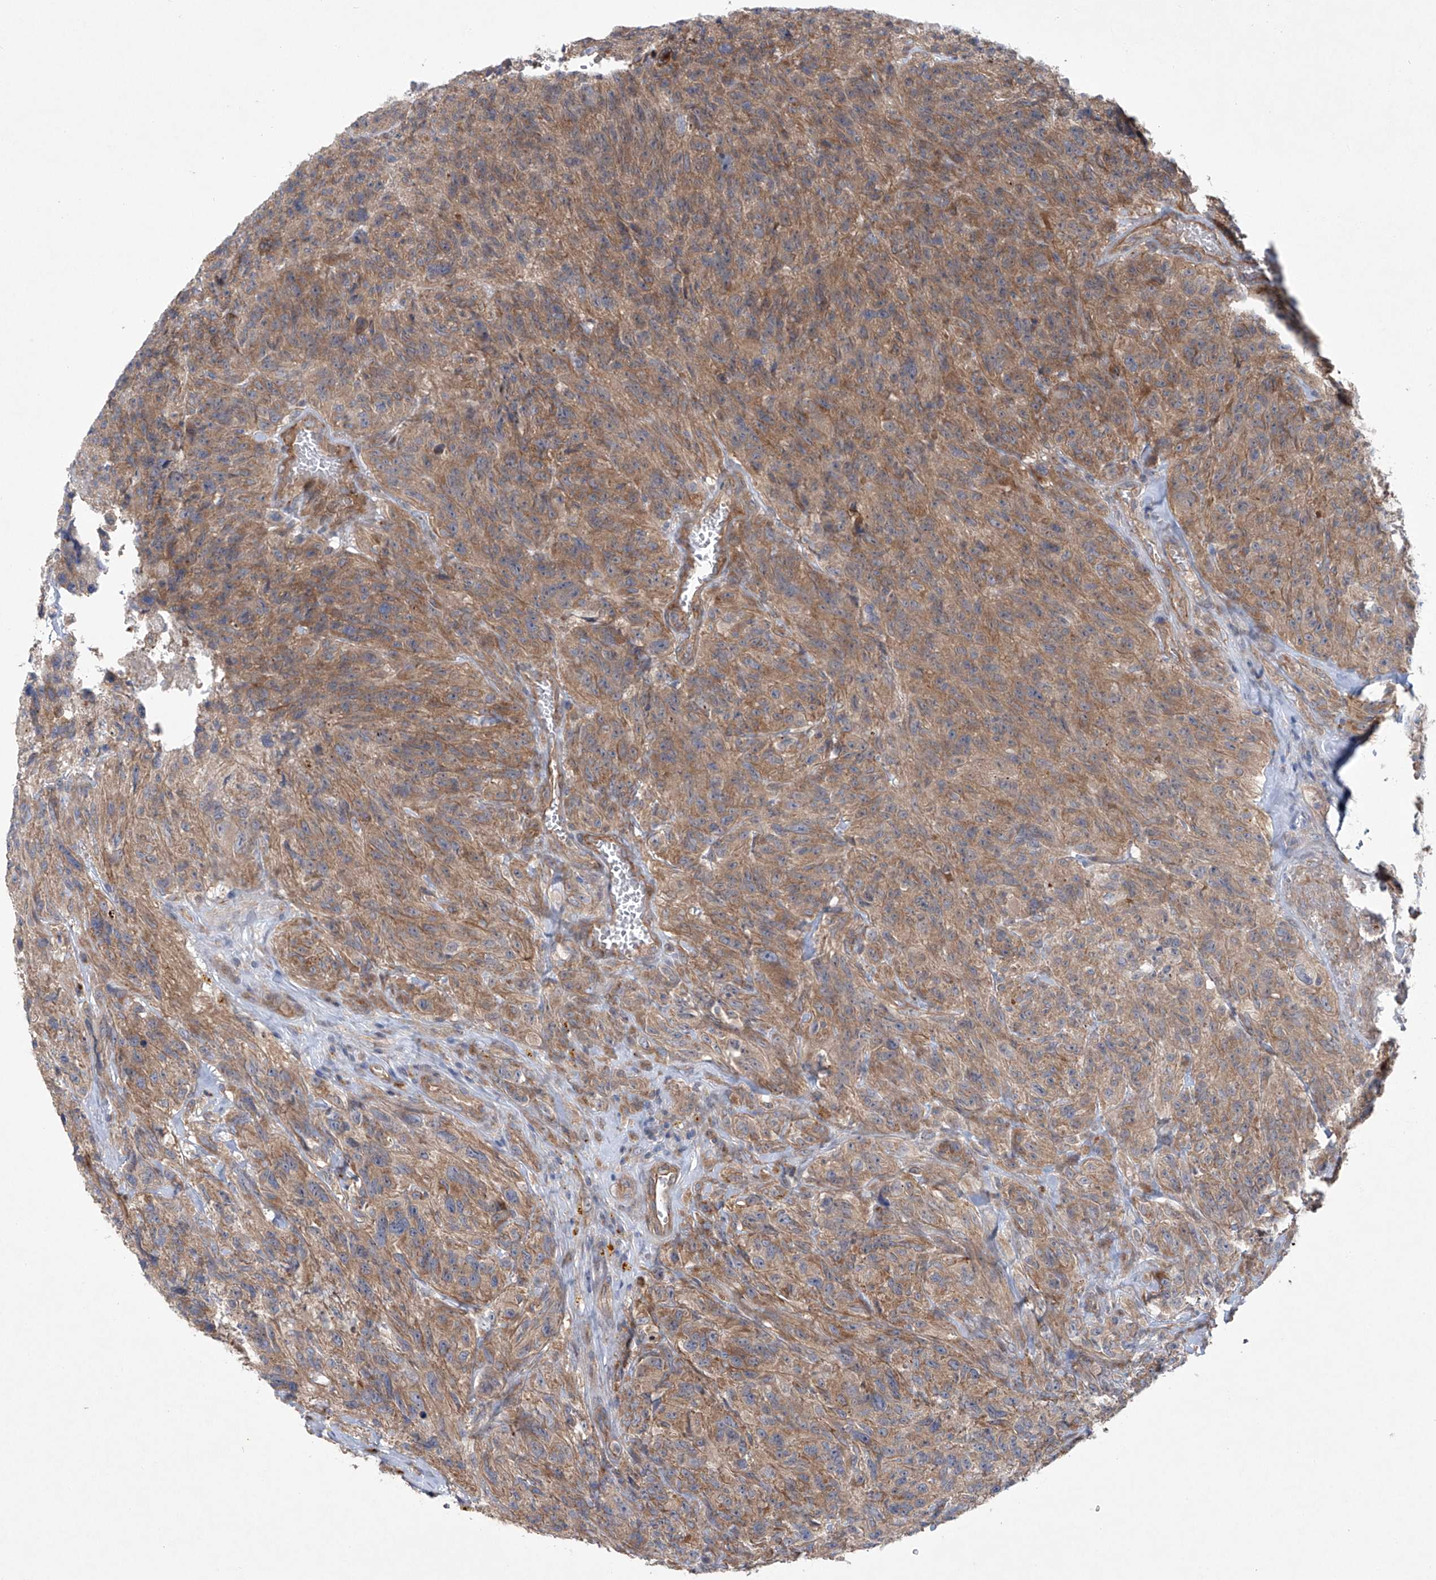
{"staining": {"intensity": "moderate", "quantity": "25%-75%", "location": "cytoplasmic/membranous"}, "tissue": "glioma", "cell_type": "Tumor cells", "image_type": "cancer", "snomed": [{"axis": "morphology", "description": "Glioma, malignant, High grade"}, {"axis": "topography", "description": "Brain"}], "caption": "This image reveals glioma stained with immunohistochemistry to label a protein in brown. The cytoplasmic/membranous of tumor cells show moderate positivity for the protein. Nuclei are counter-stained blue.", "gene": "KLC4", "patient": {"sex": "male", "age": 69}}